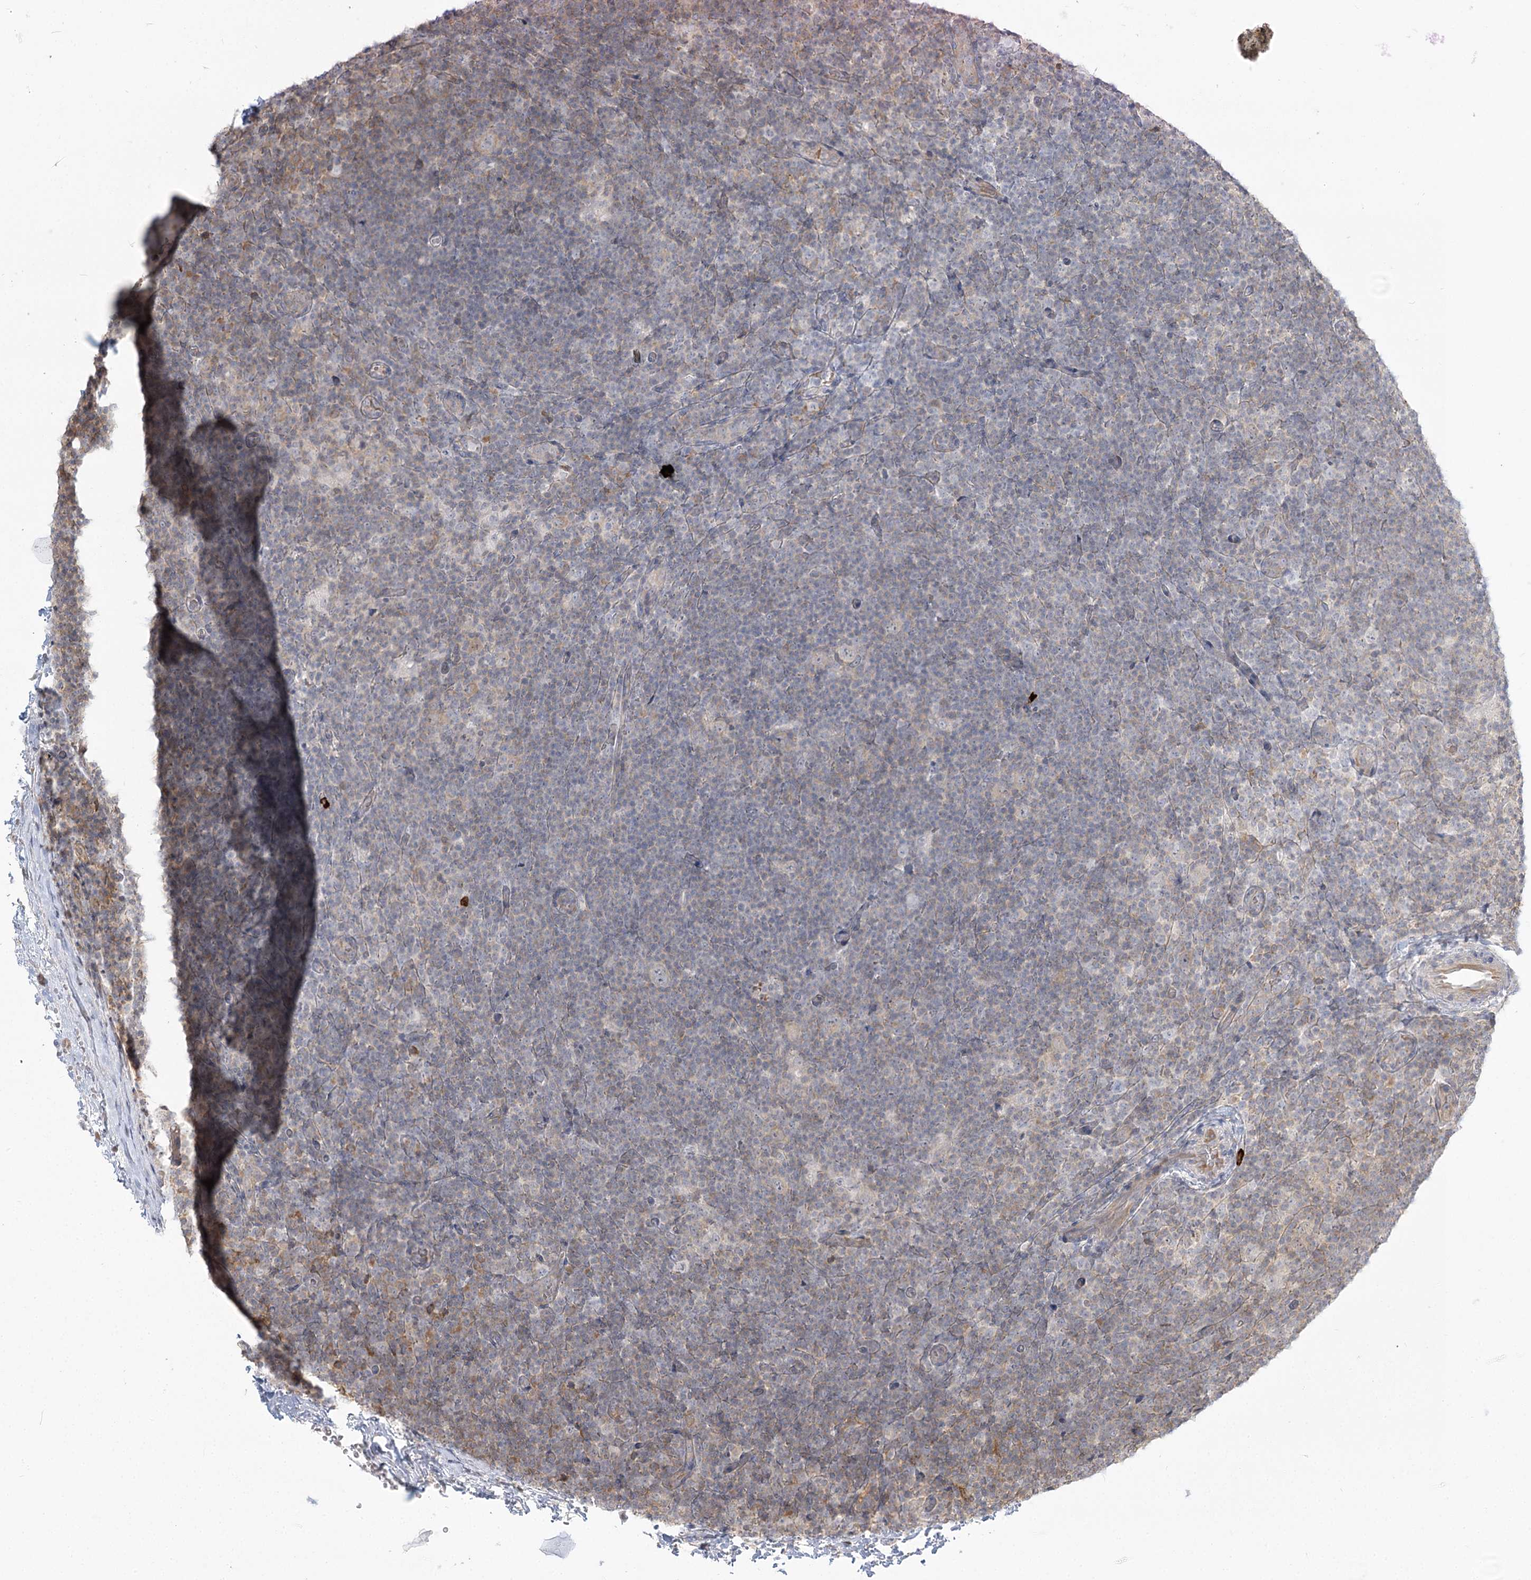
{"staining": {"intensity": "negative", "quantity": "none", "location": "none"}, "tissue": "lymphoma", "cell_type": "Tumor cells", "image_type": "cancer", "snomed": [{"axis": "morphology", "description": "Hodgkin's disease, NOS"}, {"axis": "topography", "description": "Lymph node"}], "caption": "This photomicrograph is of Hodgkin's disease stained with immunohistochemistry (IHC) to label a protein in brown with the nuclei are counter-stained blue. There is no positivity in tumor cells.", "gene": "GUCY2C", "patient": {"sex": "female", "age": 57}}